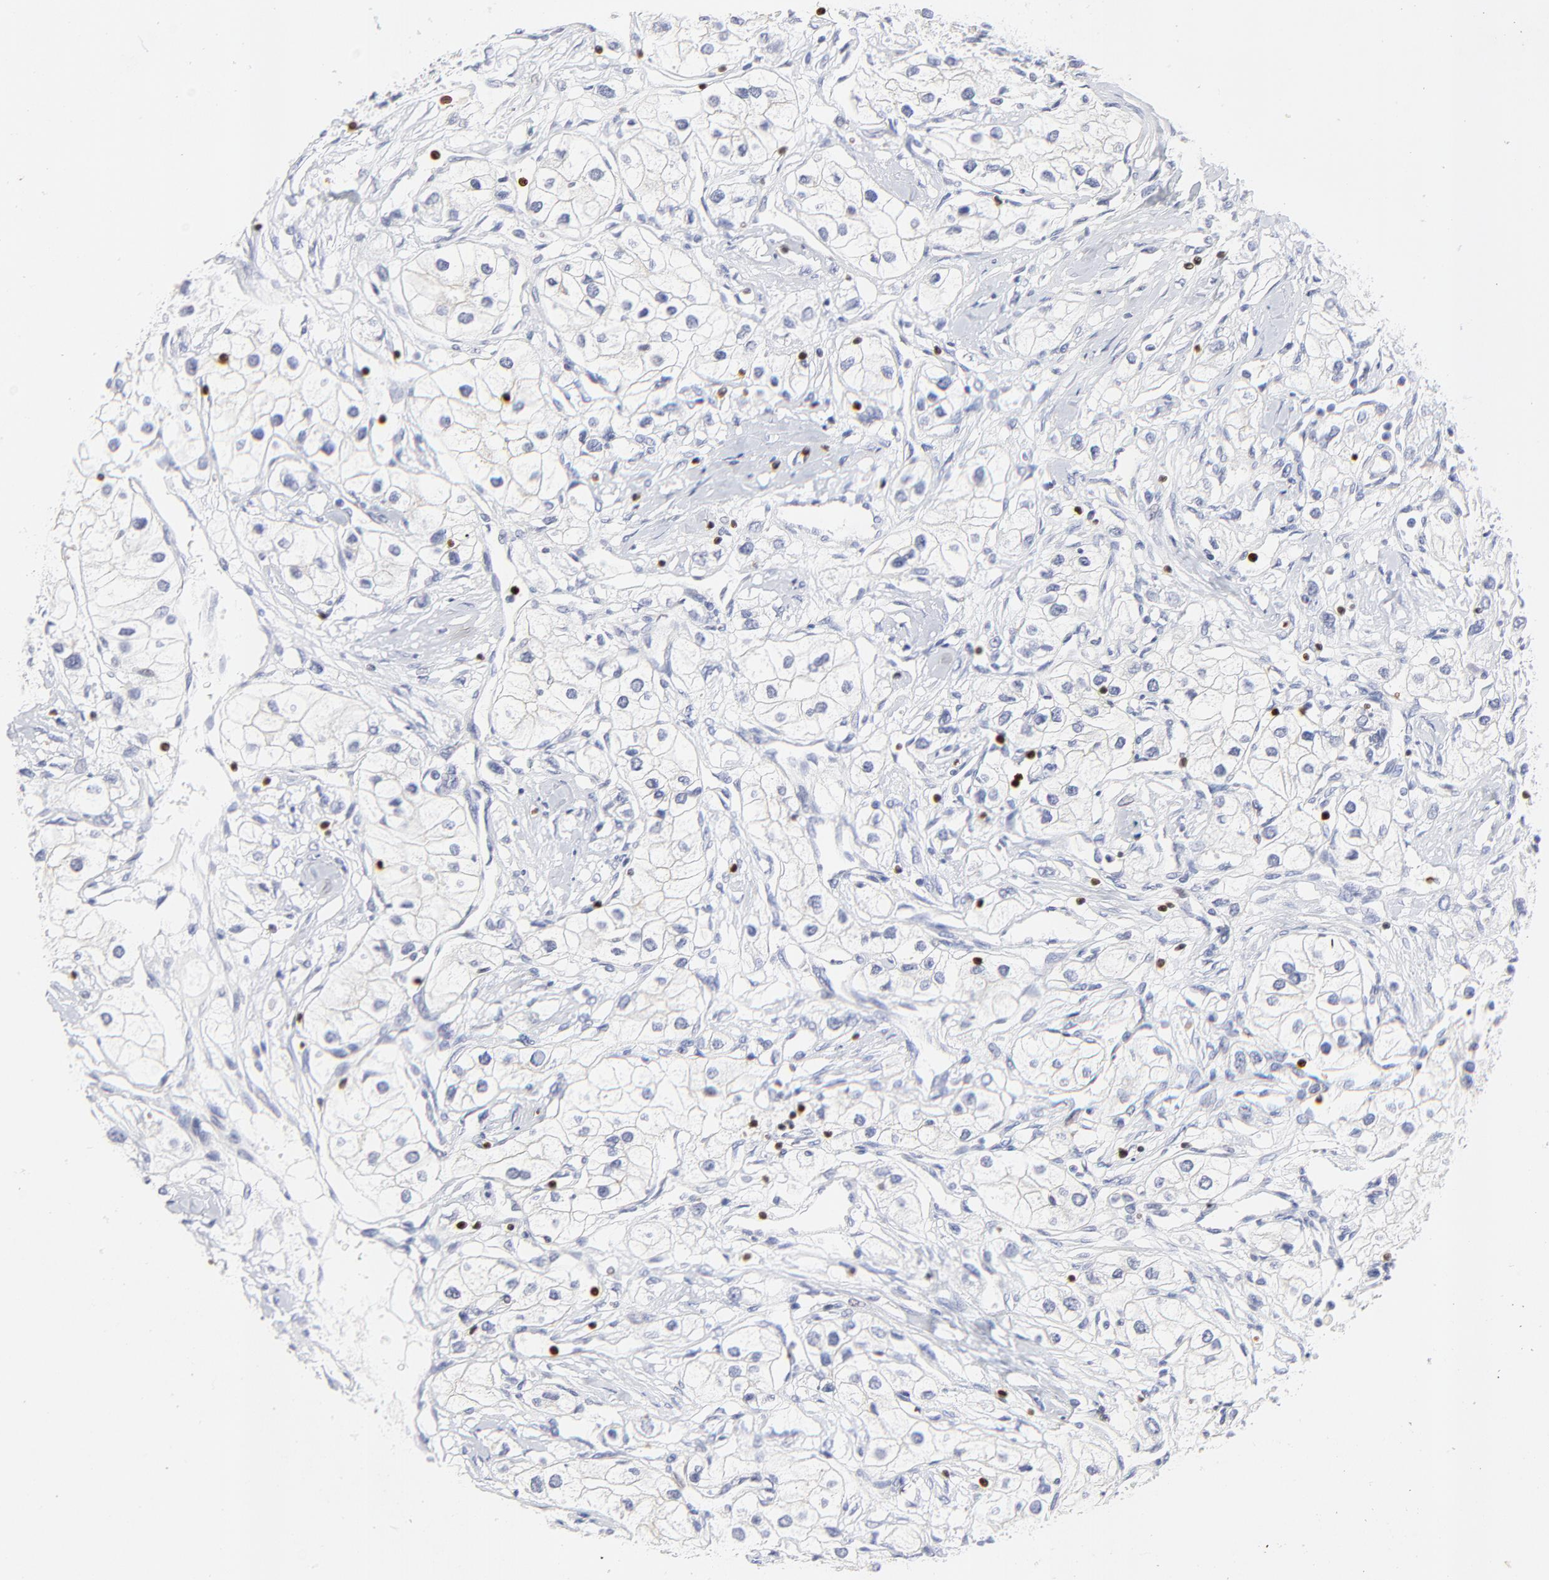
{"staining": {"intensity": "negative", "quantity": "none", "location": "none"}, "tissue": "renal cancer", "cell_type": "Tumor cells", "image_type": "cancer", "snomed": [{"axis": "morphology", "description": "Adenocarcinoma, NOS"}, {"axis": "topography", "description": "Kidney"}], "caption": "Protein analysis of renal cancer (adenocarcinoma) reveals no significant staining in tumor cells.", "gene": "ZAP70", "patient": {"sex": "male", "age": 57}}